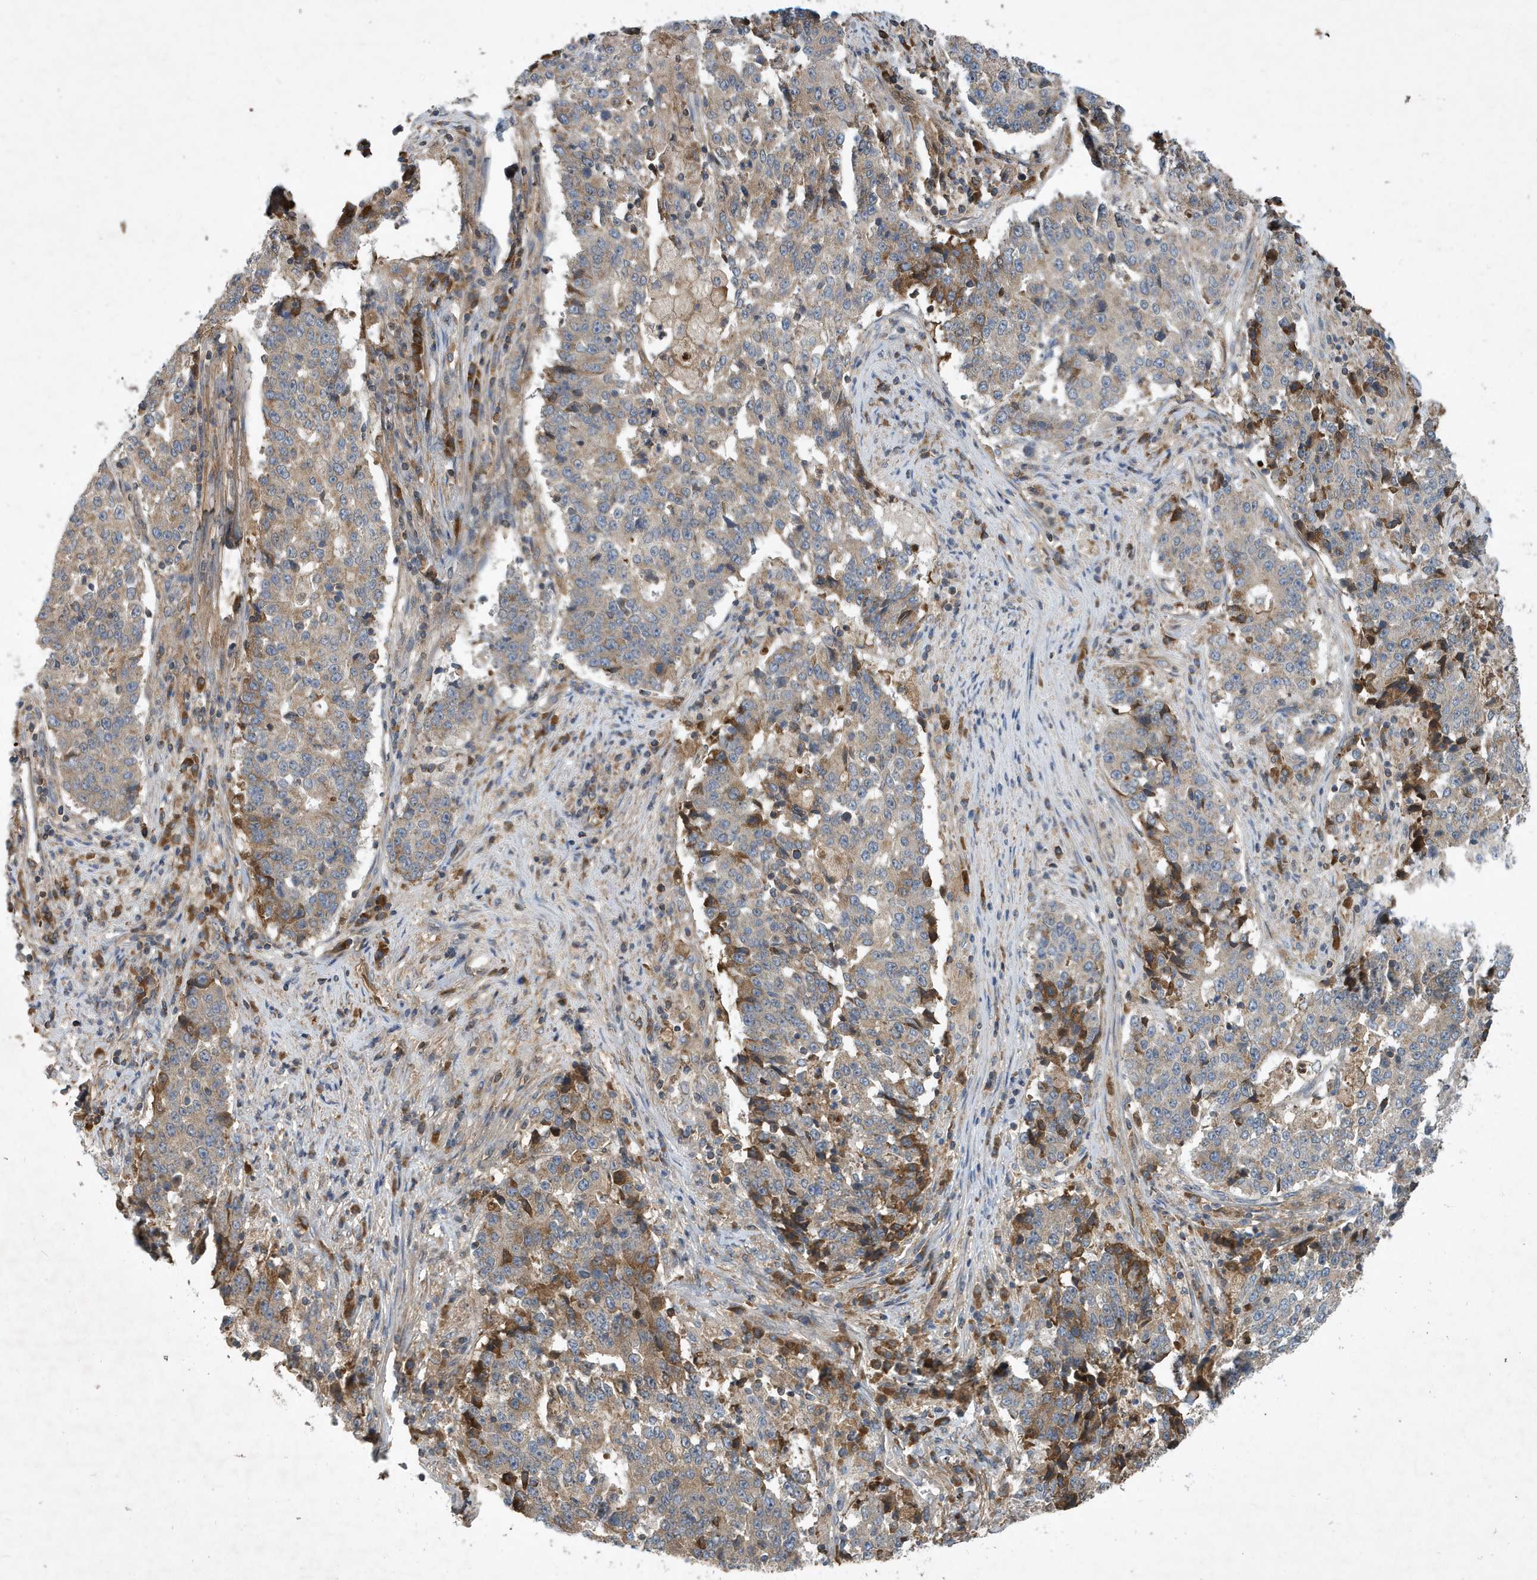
{"staining": {"intensity": "weak", "quantity": "25%-75%", "location": "cytoplasmic/membranous"}, "tissue": "stomach cancer", "cell_type": "Tumor cells", "image_type": "cancer", "snomed": [{"axis": "morphology", "description": "Adenocarcinoma, NOS"}, {"axis": "topography", "description": "Stomach"}], "caption": "Adenocarcinoma (stomach) tissue shows weak cytoplasmic/membranous positivity in about 25%-75% of tumor cells, visualized by immunohistochemistry.", "gene": "STK19", "patient": {"sex": "male", "age": 59}}